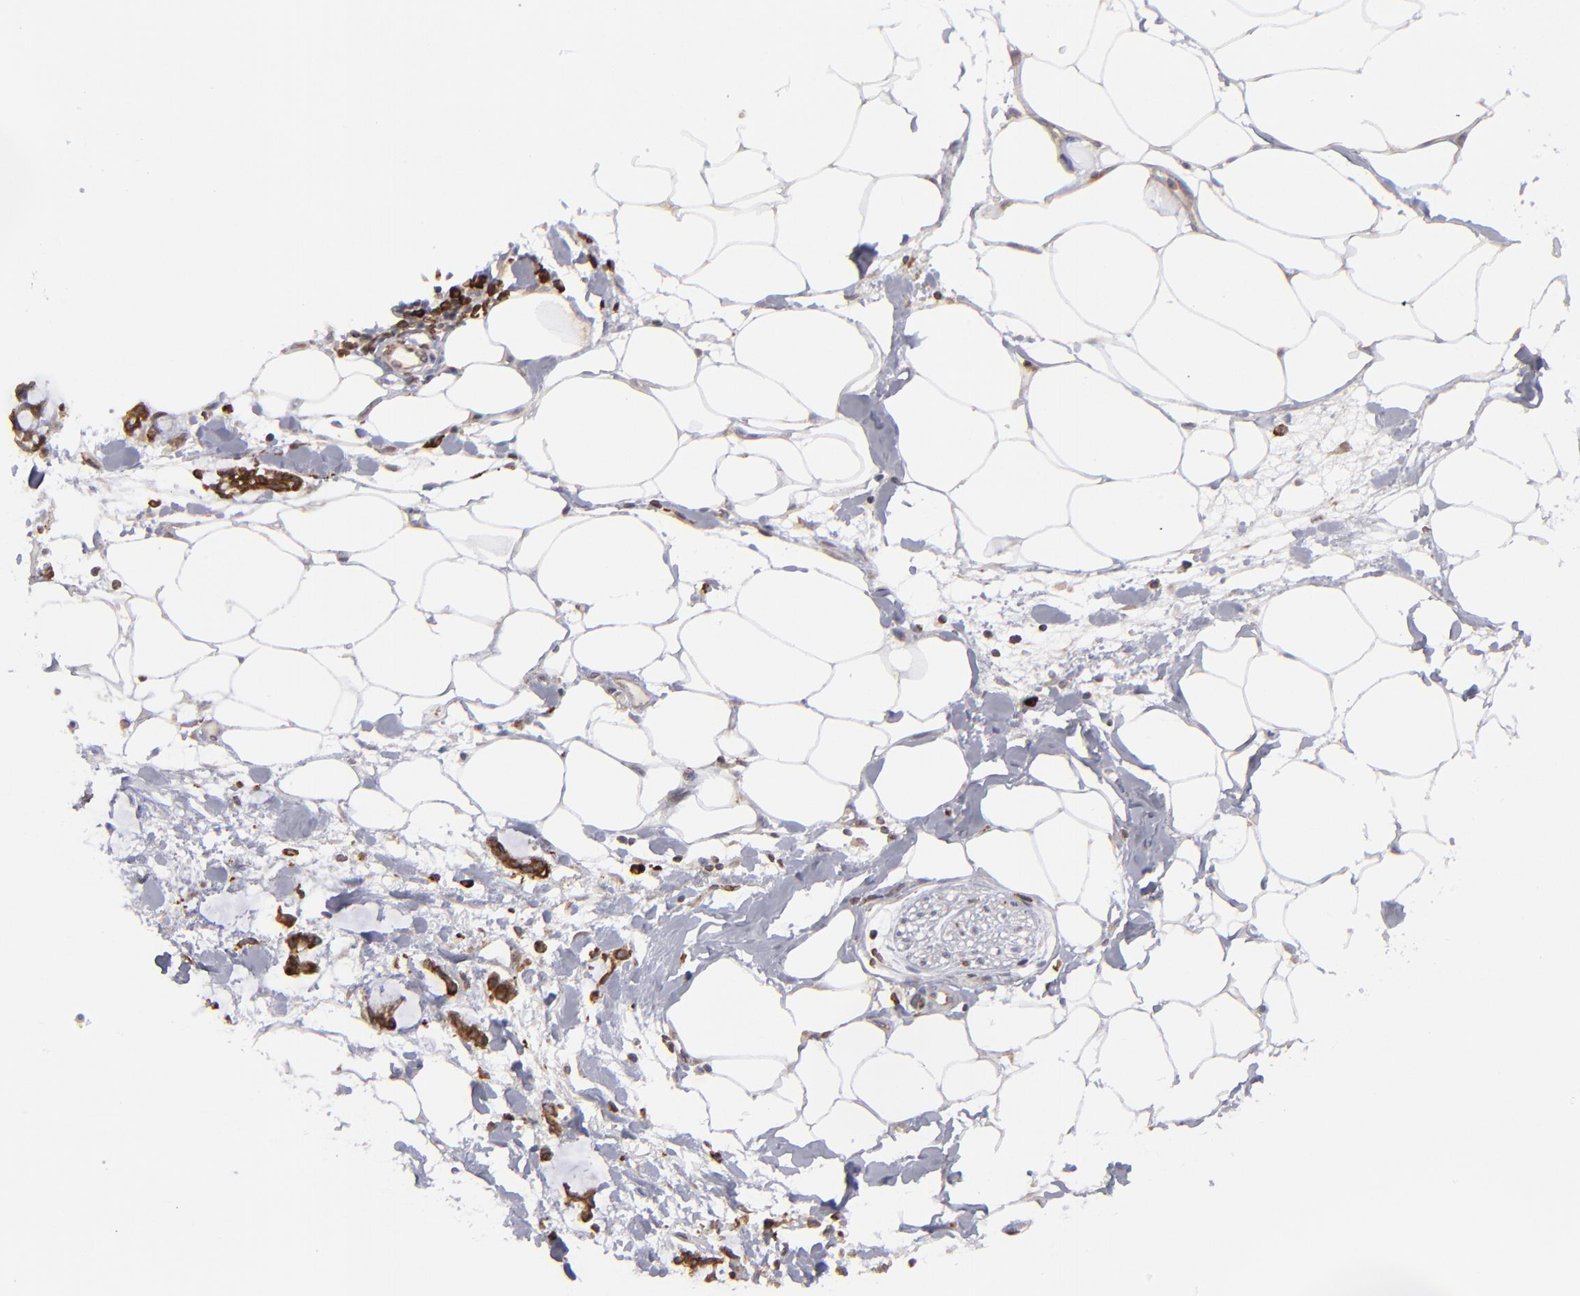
{"staining": {"intensity": "negative", "quantity": "none", "location": "none"}, "tissue": "adipose tissue", "cell_type": "Adipocytes", "image_type": "normal", "snomed": [{"axis": "morphology", "description": "Normal tissue, NOS"}, {"axis": "morphology", "description": "Adenocarcinoma, NOS"}, {"axis": "topography", "description": "Colon"}, {"axis": "topography", "description": "Peripheral nerve tissue"}], "caption": "High power microscopy histopathology image of an immunohistochemistry (IHC) image of benign adipose tissue, revealing no significant staining in adipocytes.", "gene": "TMX1", "patient": {"sex": "male", "age": 14}}